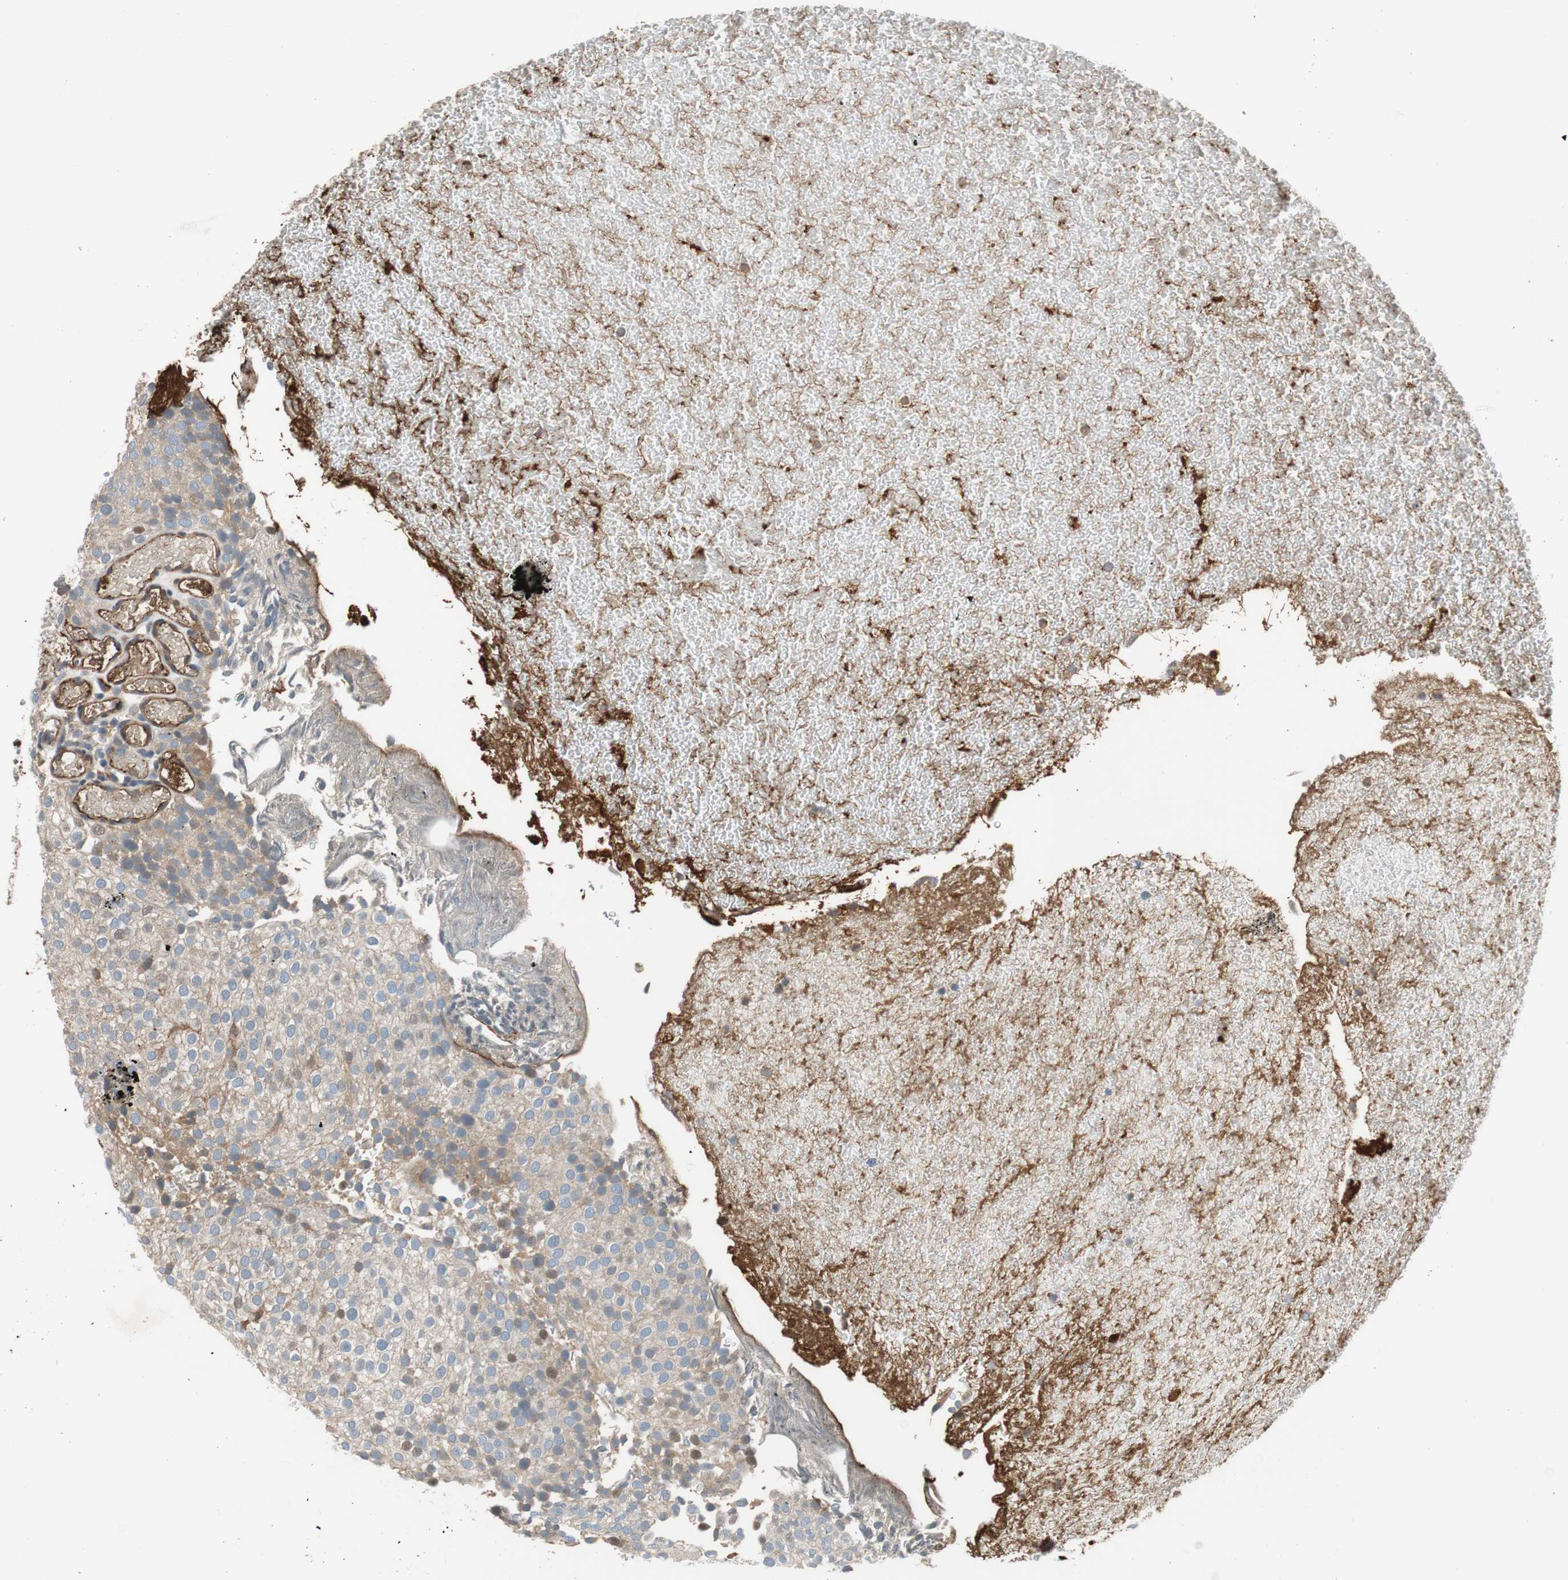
{"staining": {"intensity": "weak", "quantity": ">75%", "location": "cytoplasmic/membranous"}, "tissue": "urothelial cancer", "cell_type": "Tumor cells", "image_type": "cancer", "snomed": [{"axis": "morphology", "description": "Urothelial carcinoma, Low grade"}, {"axis": "topography", "description": "Urinary bladder"}], "caption": "Brown immunohistochemical staining in human urothelial cancer demonstrates weak cytoplasmic/membranous expression in approximately >75% of tumor cells.", "gene": "C4A", "patient": {"sex": "male", "age": 78}}